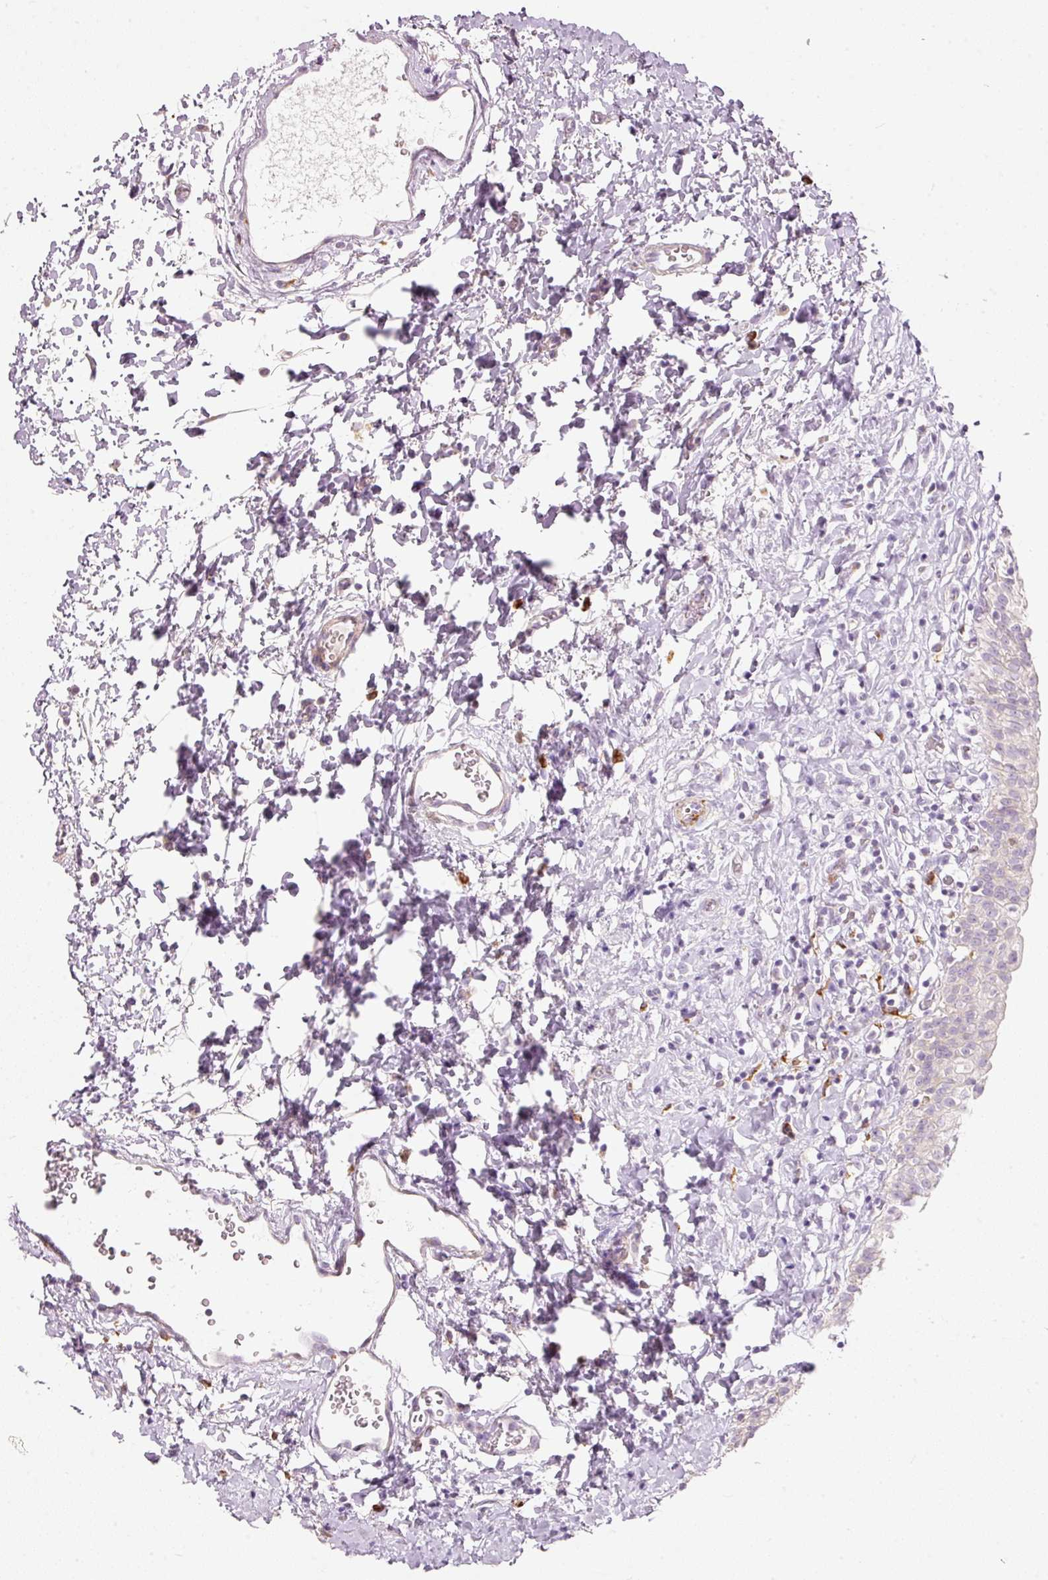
{"staining": {"intensity": "negative", "quantity": "none", "location": "none"}, "tissue": "urinary bladder", "cell_type": "Urothelial cells", "image_type": "normal", "snomed": [{"axis": "morphology", "description": "Normal tissue, NOS"}, {"axis": "topography", "description": "Urinary bladder"}], "caption": "High magnification brightfield microscopy of normal urinary bladder stained with DAB (brown) and counterstained with hematoxylin (blue): urothelial cells show no significant staining. (DAB (3,3'-diaminobenzidine) IHC, high magnification).", "gene": "MTHFD2", "patient": {"sex": "male", "age": 51}}